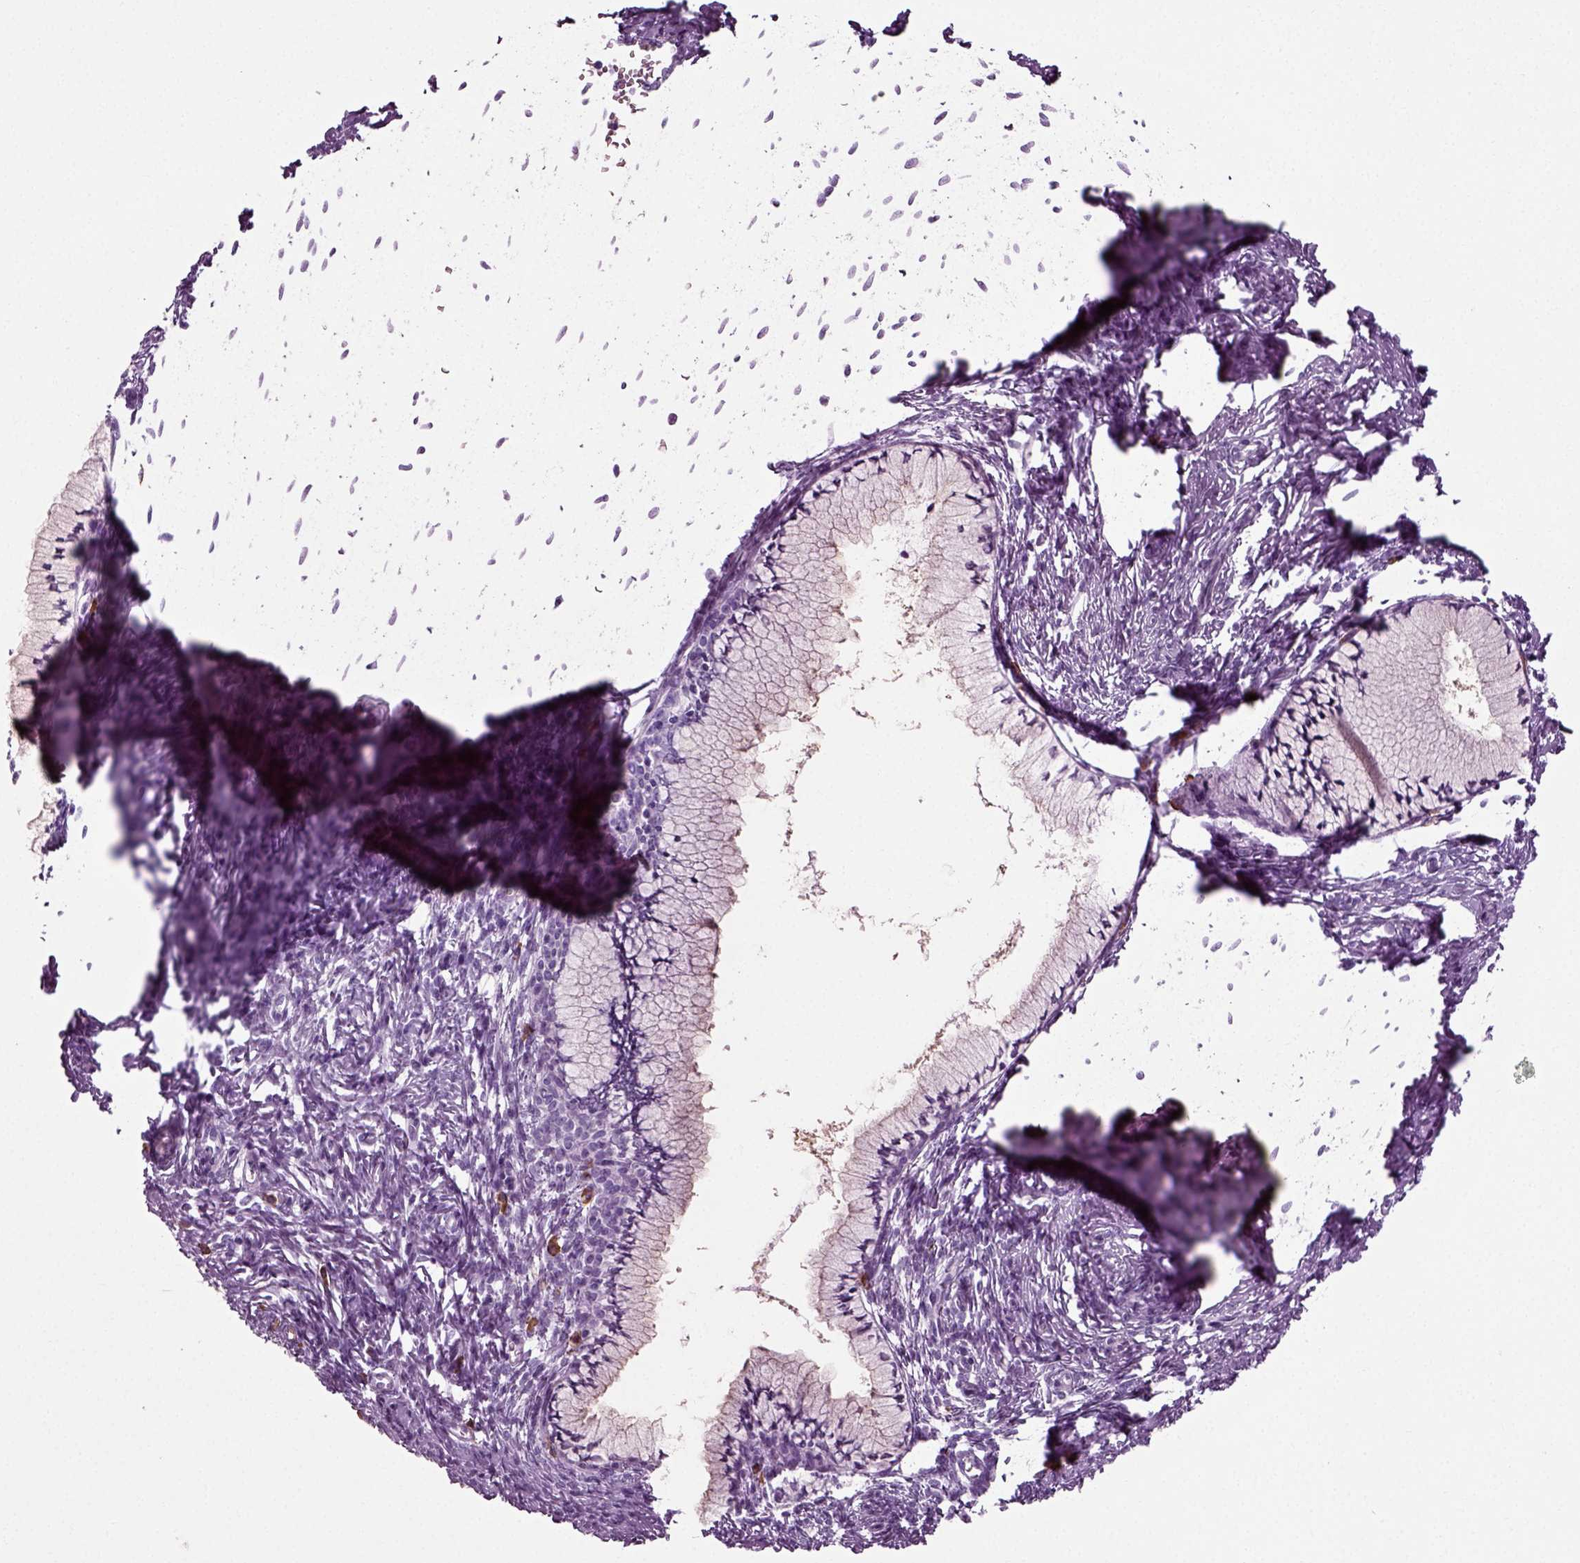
{"staining": {"intensity": "negative", "quantity": "none", "location": "none"}, "tissue": "cervical cancer", "cell_type": "Tumor cells", "image_type": "cancer", "snomed": [{"axis": "morphology", "description": "Squamous cell carcinoma, NOS"}, {"axis": "topography", "description": "Cervix"}], "caption": "Cervical cancer (squamous cell carcinoma) was stained to show a protein in brown. There is no significant expression in tumor cells. (IHC, brightfield microscopy, high magnification).", "gene": "SLC26A8", "patient": {"sex": "female", "age": 62}}